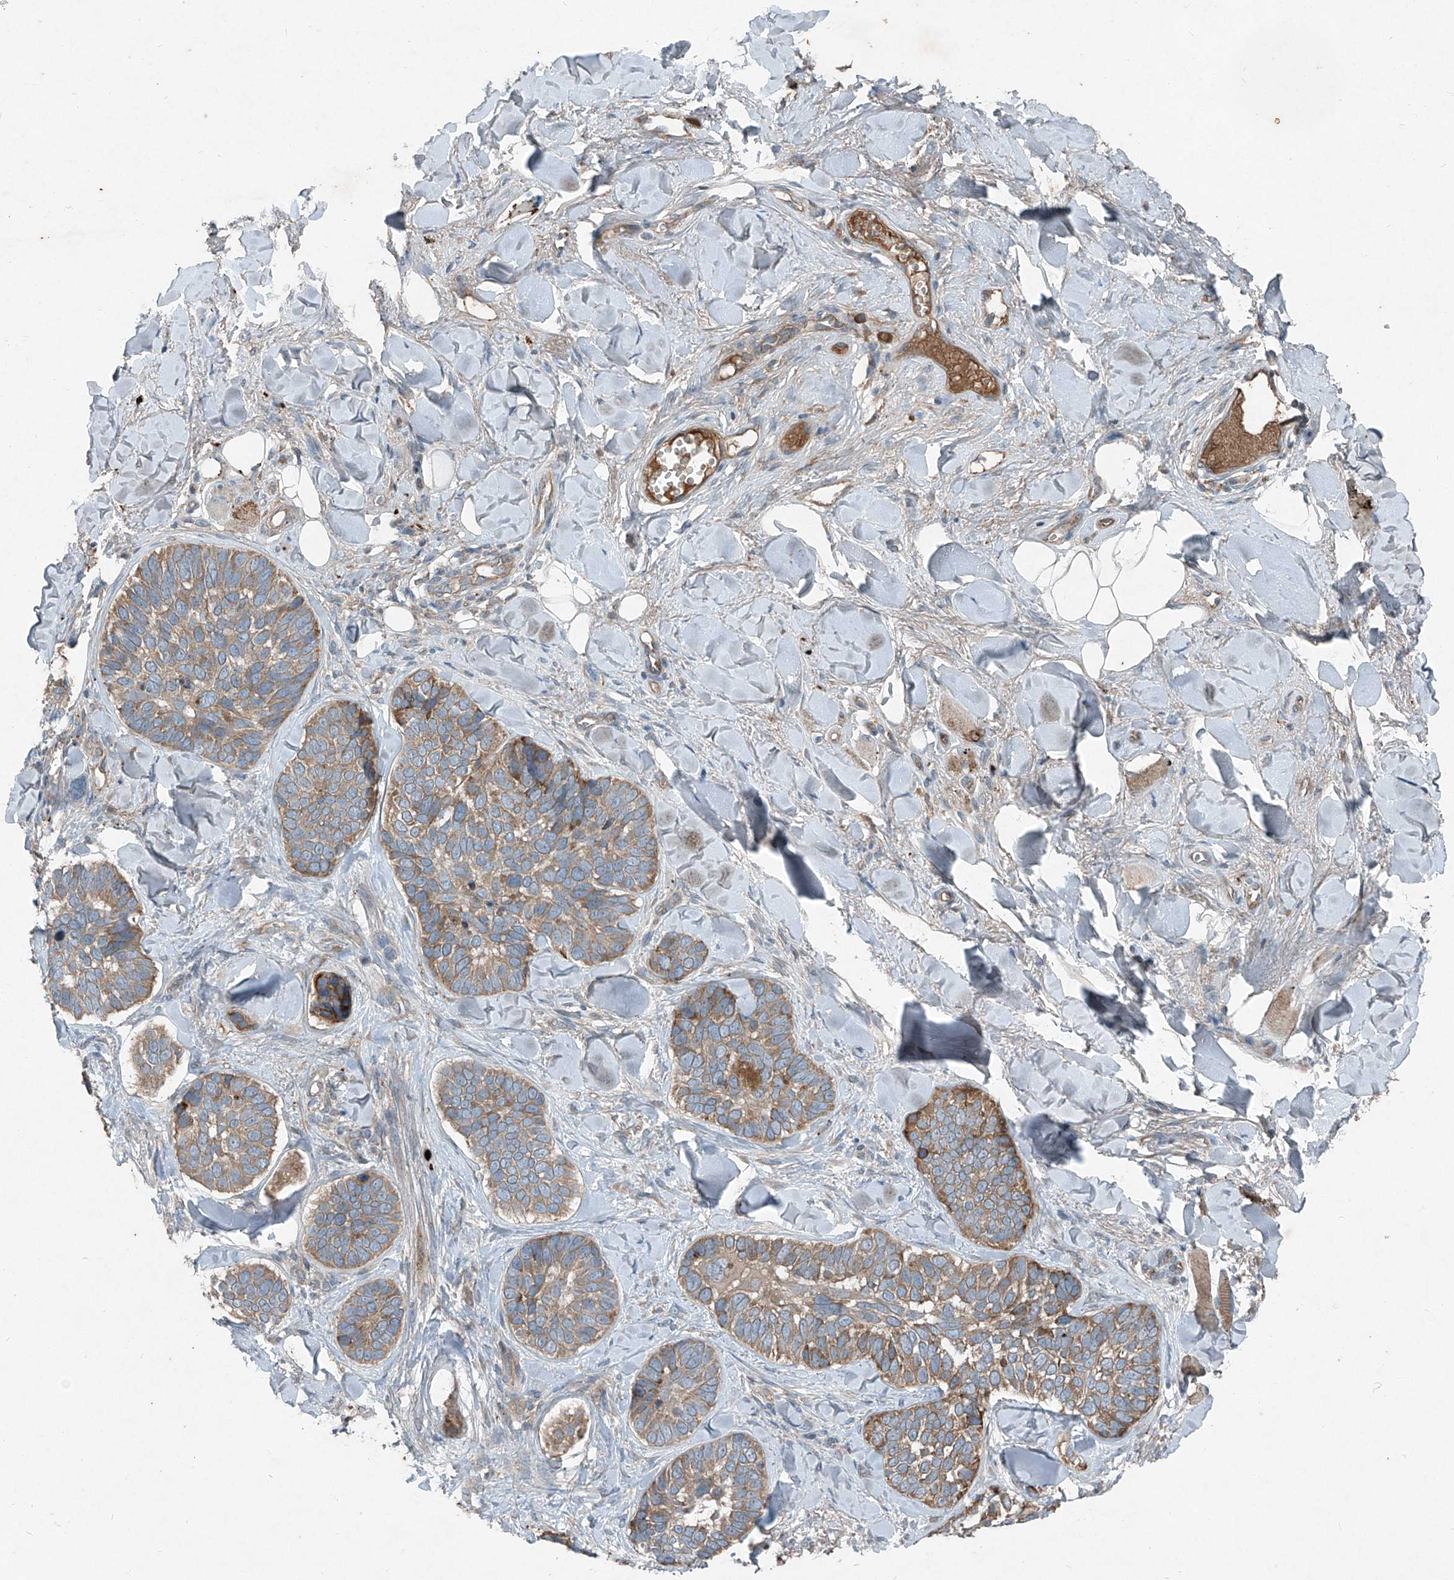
{"staining": {"intensity": "moderate", "quantity": ">75%", "location": "cytoplasmic/membranous"}, "tissue": "skin cancer", "cell_type": "Tumor cells", "image_type": "cancer", "snomed": [{"axis": "morphology", "description": "Basal cell carcinoma"}, {"axis": "topography", "description": "Skin"}], "caption": "Protein staining reveals moderate cytoplasmic/membranous positivity in approximately >75% of tumor cells in basal cell carcinoma (skin).", "gene": "FOXRED2", "patient": {"sex": "male", "age": 62}}